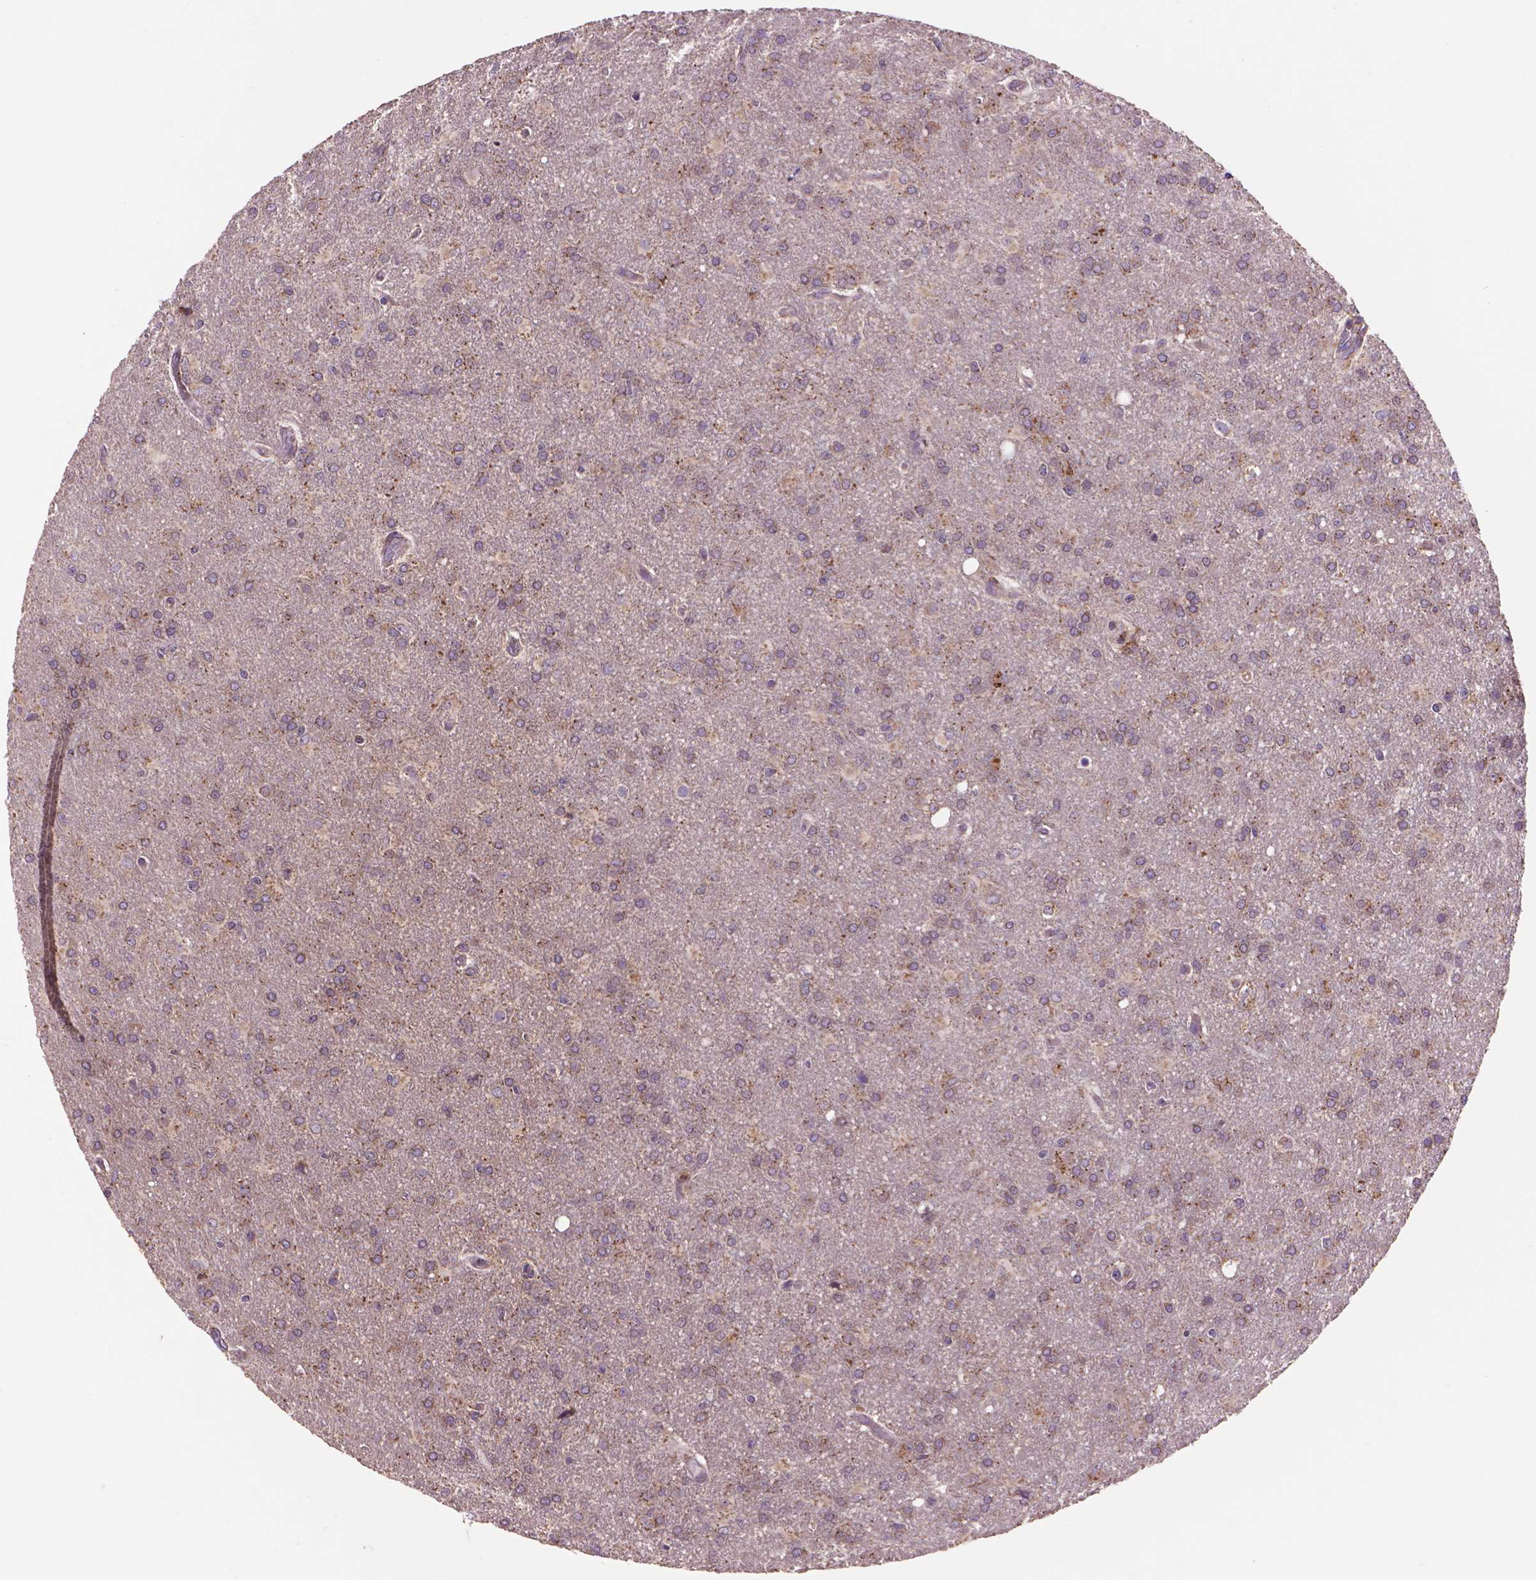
{"staining": {"intensity": "moderate", "quantity": "<25%", "location": "cytoplasmic/membranous"}, "tissue": "glioma", "cell_type": "Tumor cells", "image_type": "cancer", "snomed": [{"axis": "morphology", "description": "Glioma, malignant, High grade"}, {"axis": "topography", "description": "Brain"}], "caption": "Protein analysis of glioma tissue exhibits moderate cytoplasmic/membranous staining in approximately <25% of tumor cells.", "gene": "GLB1", "patient": {"sex": "male", "age": 68}}